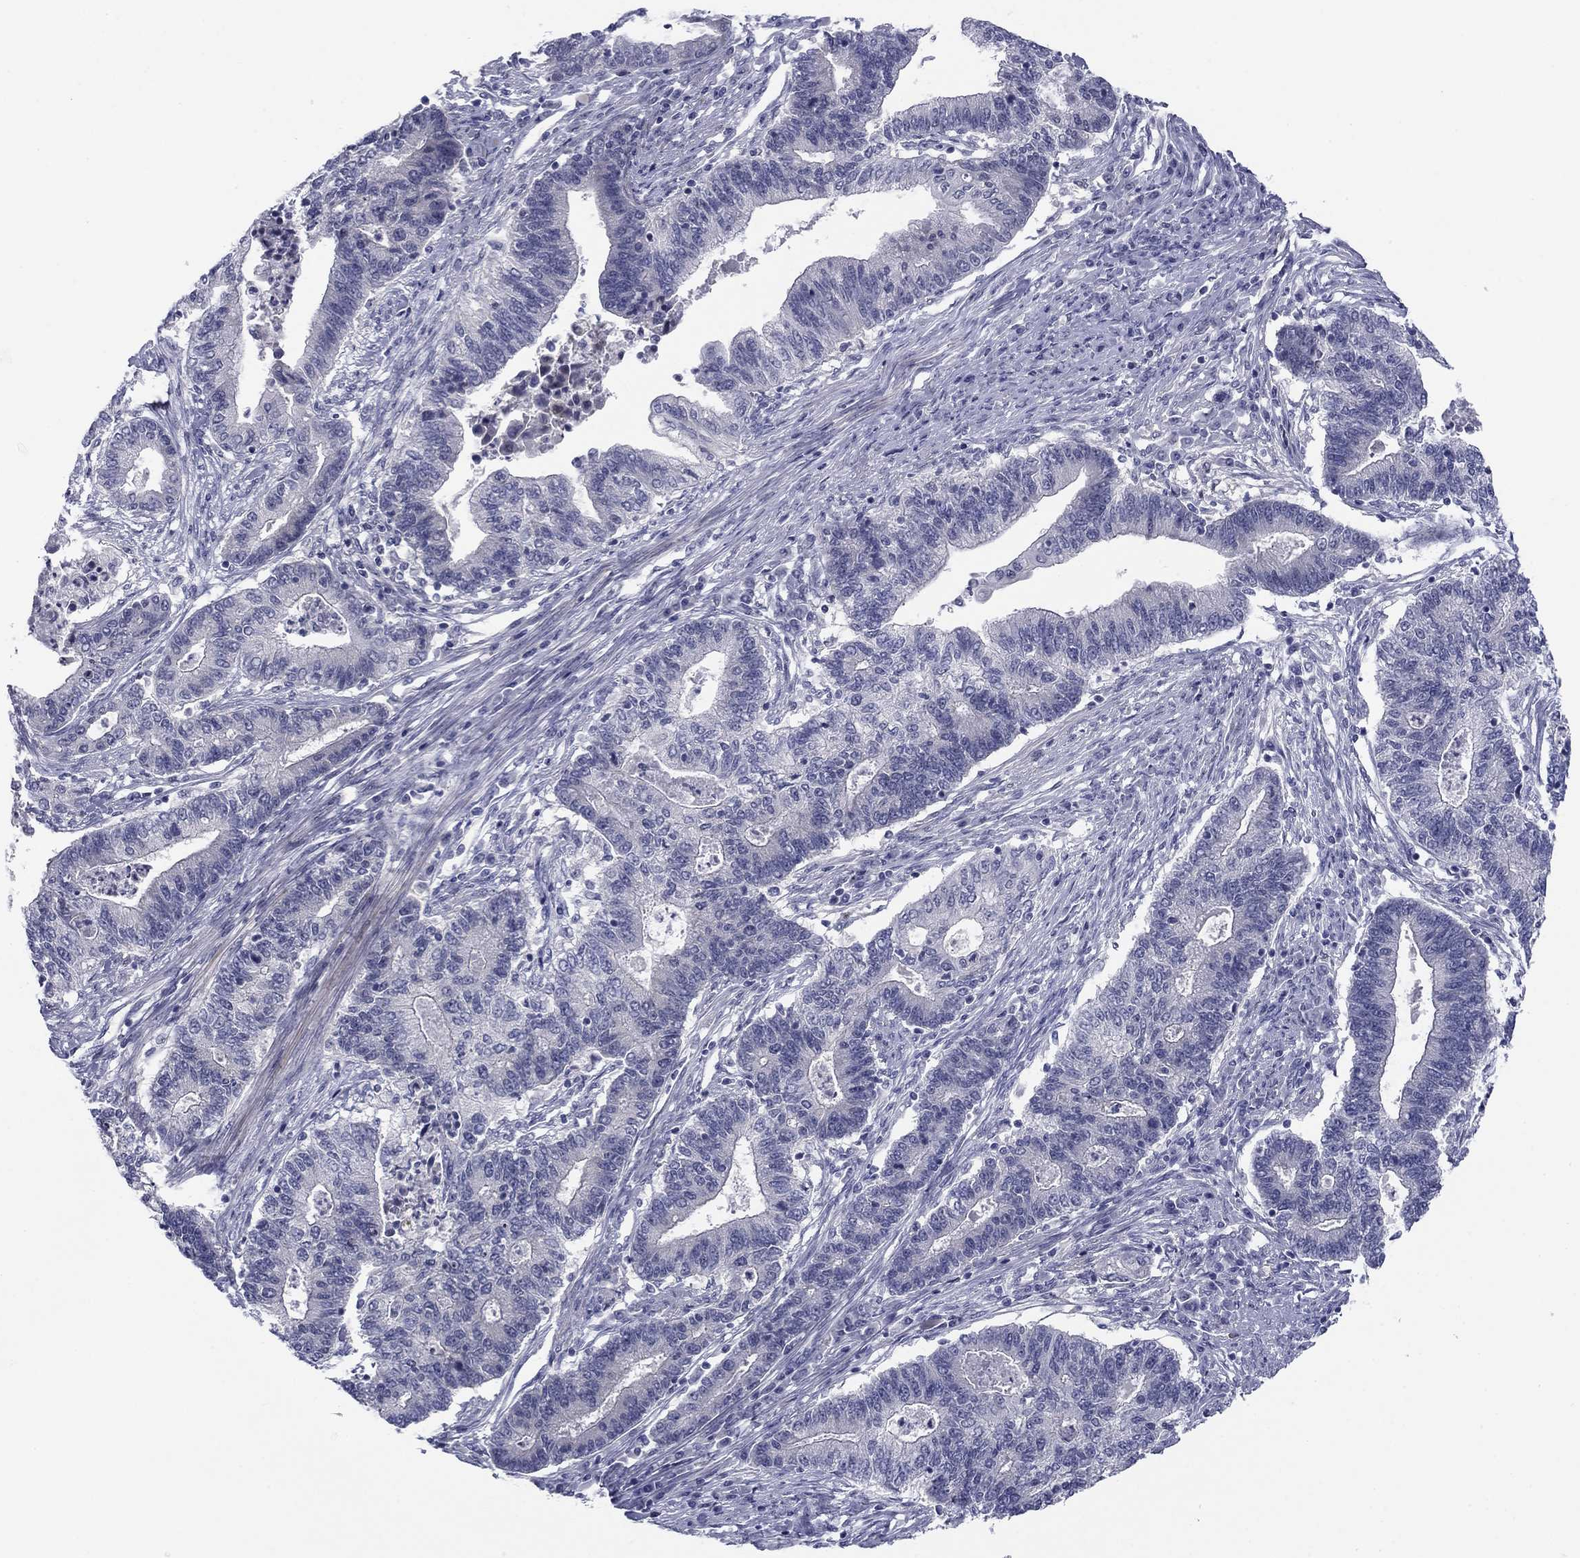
{"staining": {"intensity": "negative", "quantity": "none", "location": "none"}, "tissue": "endometrial cancer", "cell_type": "Tumor cells", "image_type": "cancer", "snomed": [{"axis": "morphology", "description": "Adenocarcinoma, NOS"}, {"axis": "topography", "description": "Uterus"}, {"axis": "topography", "description": "Endometrium"}], "caption": "Immunohistochemistry (IHC) histopathology image of neoplastic tissue: human endometrial adenocarcinoma stained with DAB (3,3'-diaminobenzidine) shows no significant protein positivity in tumor cells.", "gene": "TIGD4", "patient": {"sex": "female", "age": 54}}